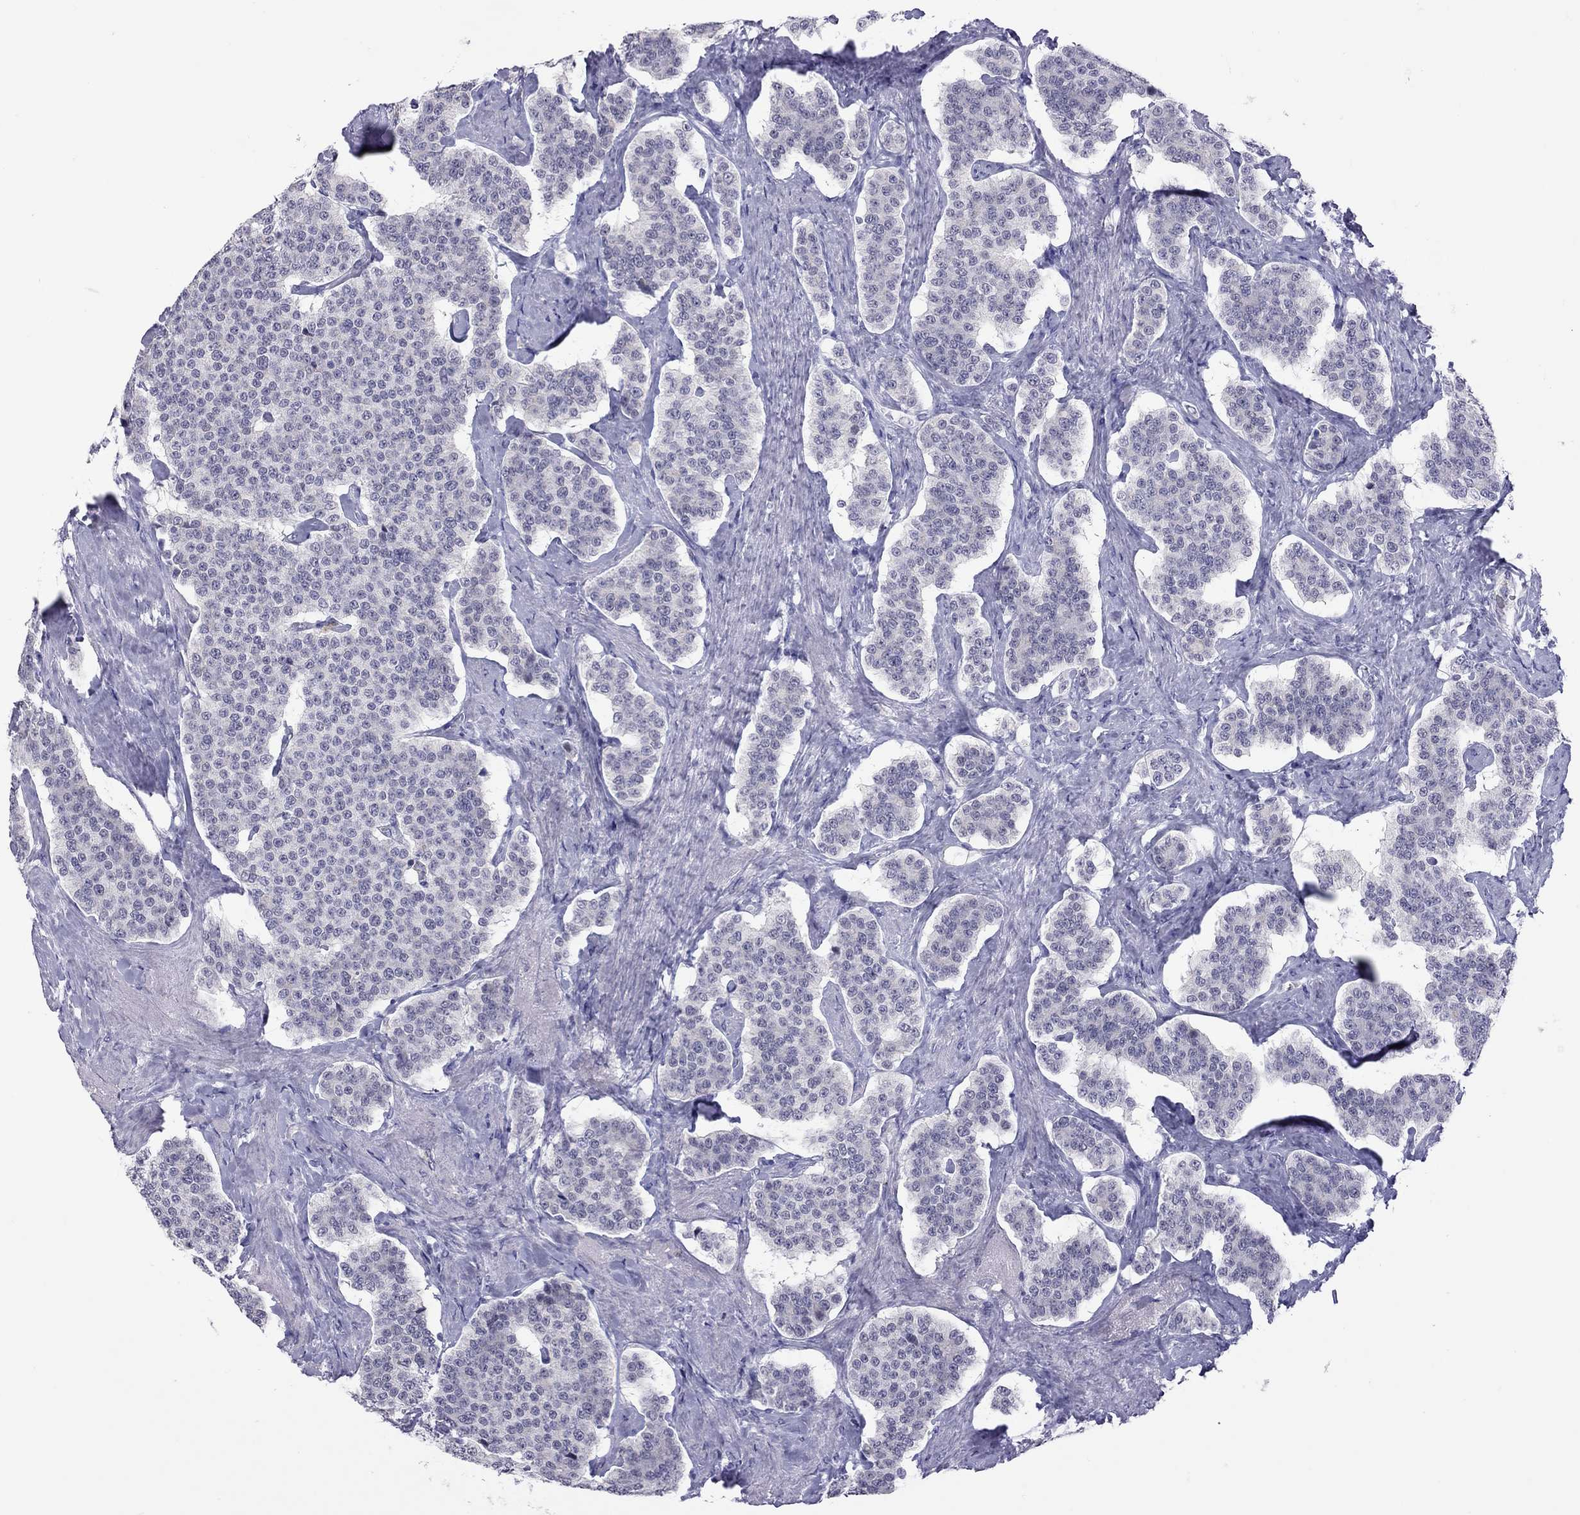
{"staining": {"intensity": "negative", "quantity": "none", "location": "none"}, "tissue": "carcinoid", "cell_type": "Tumor cells", "image_type": "cancer", "snomed": [{"axis": "morphology", "description": "Carcinoid, malignant, NOS"}, {"axis": "topography", "description": "Small intestine"}], "caption": "An immunohistochemistry (IHC) micrograph of carcinoid is shown. There is no staining in tumor cells of carcinoid.", "gene": "JHY", "patient": {"sex": "female", "age": 58}}